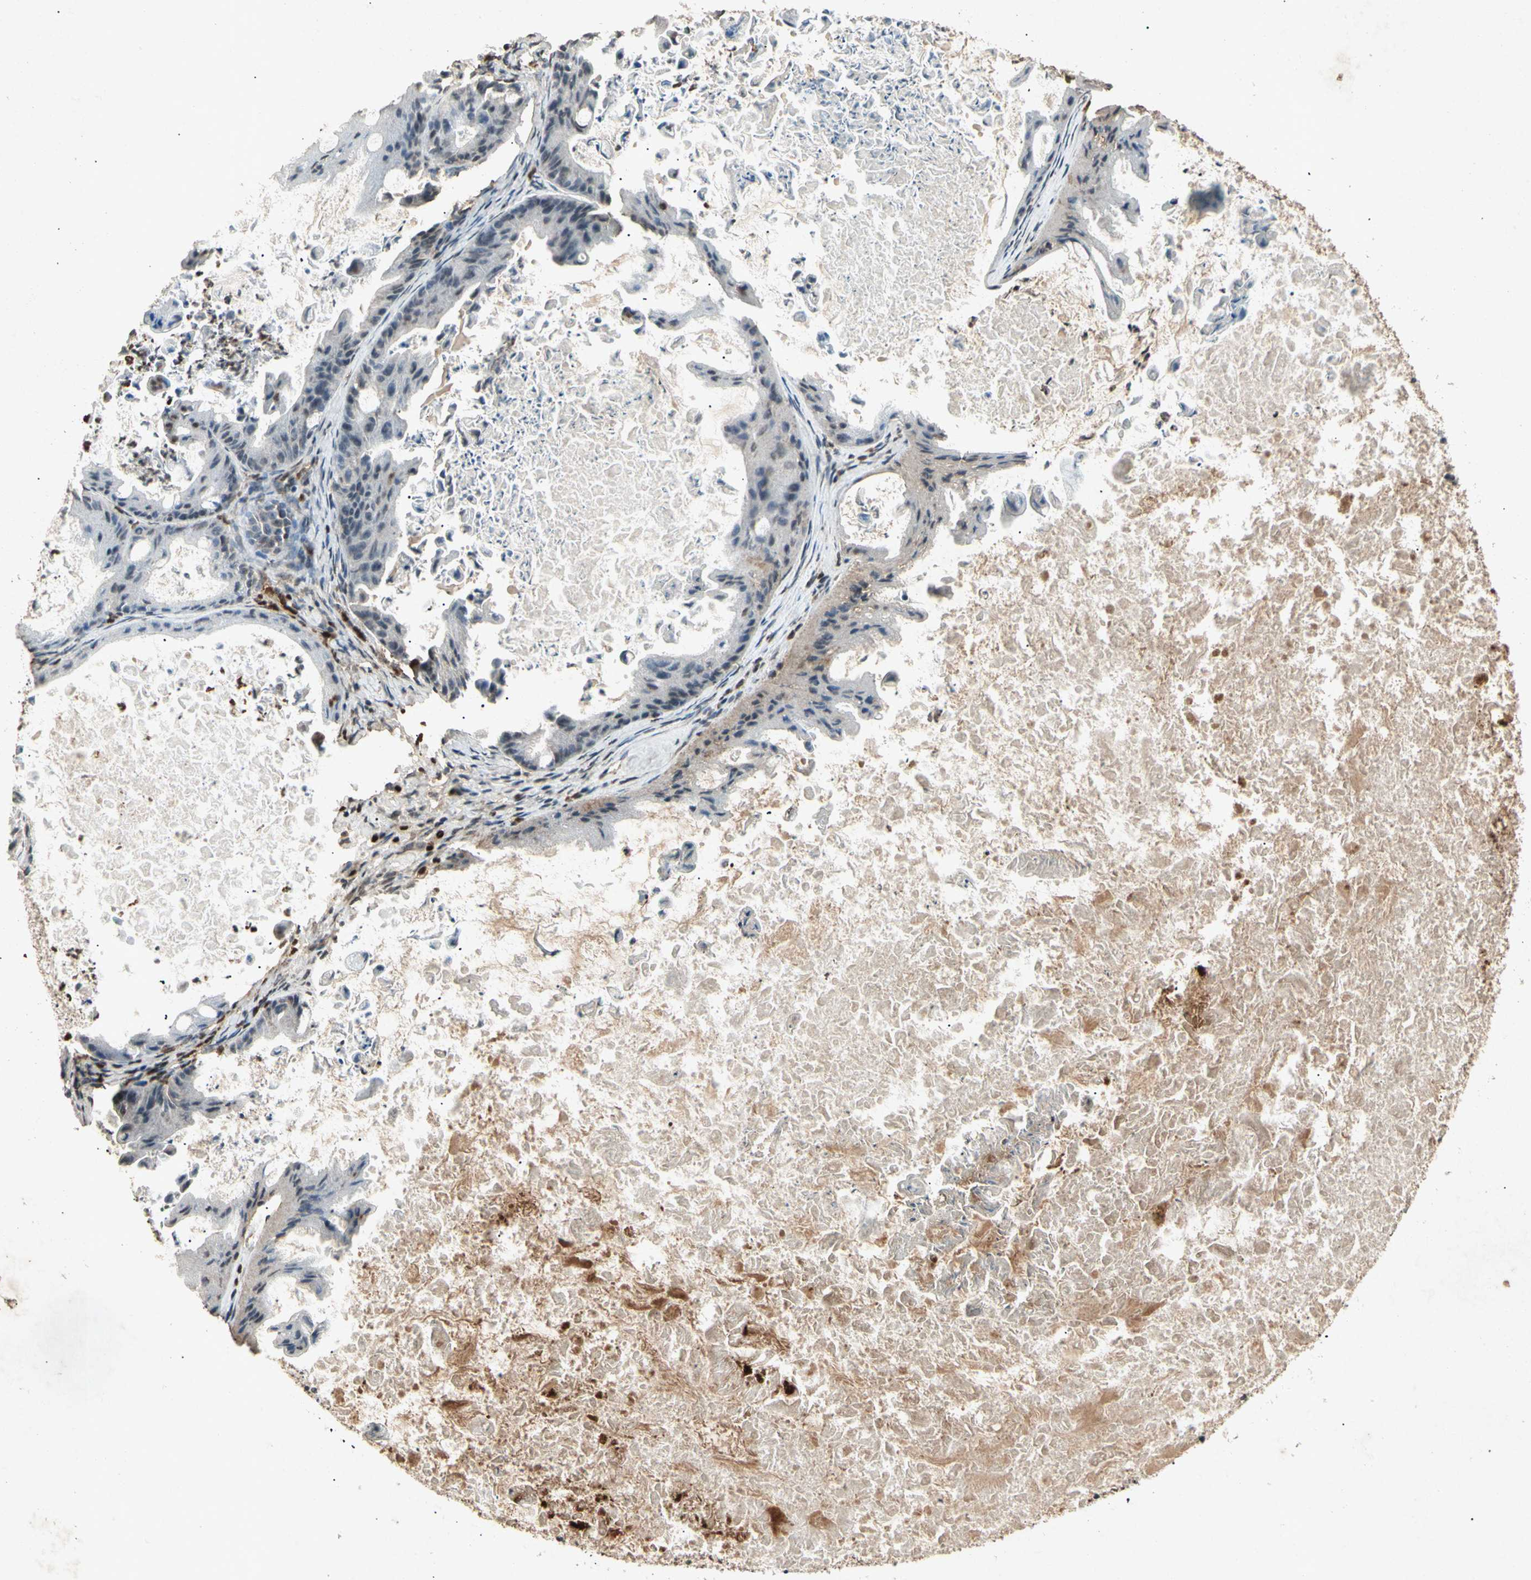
{"staining": {"intensity": "weak", "quantity": "25%-75%", "location": "cytoplasmic/membranous"}, "tissue": "ovarian cancer", "cell_type": "Tumor cells", "image_type": "cancer", "snomed": [{"axis": "morphology", "description": "Cystadenocarcinoma, mucinous, NOS"}, {"axis": "topography", "description": "Ovary"}], "caption": "Ovarian cancer was stained to show a protein in brown. There is low levels of weak cytoplasmic/membranous staining in approximately 25%-75% of tumor cells. The protein of interest is shown in brown color, while the nuclei are stained blue.", "gene": "CP", "patient": {"sex": "female", "age": 37}}